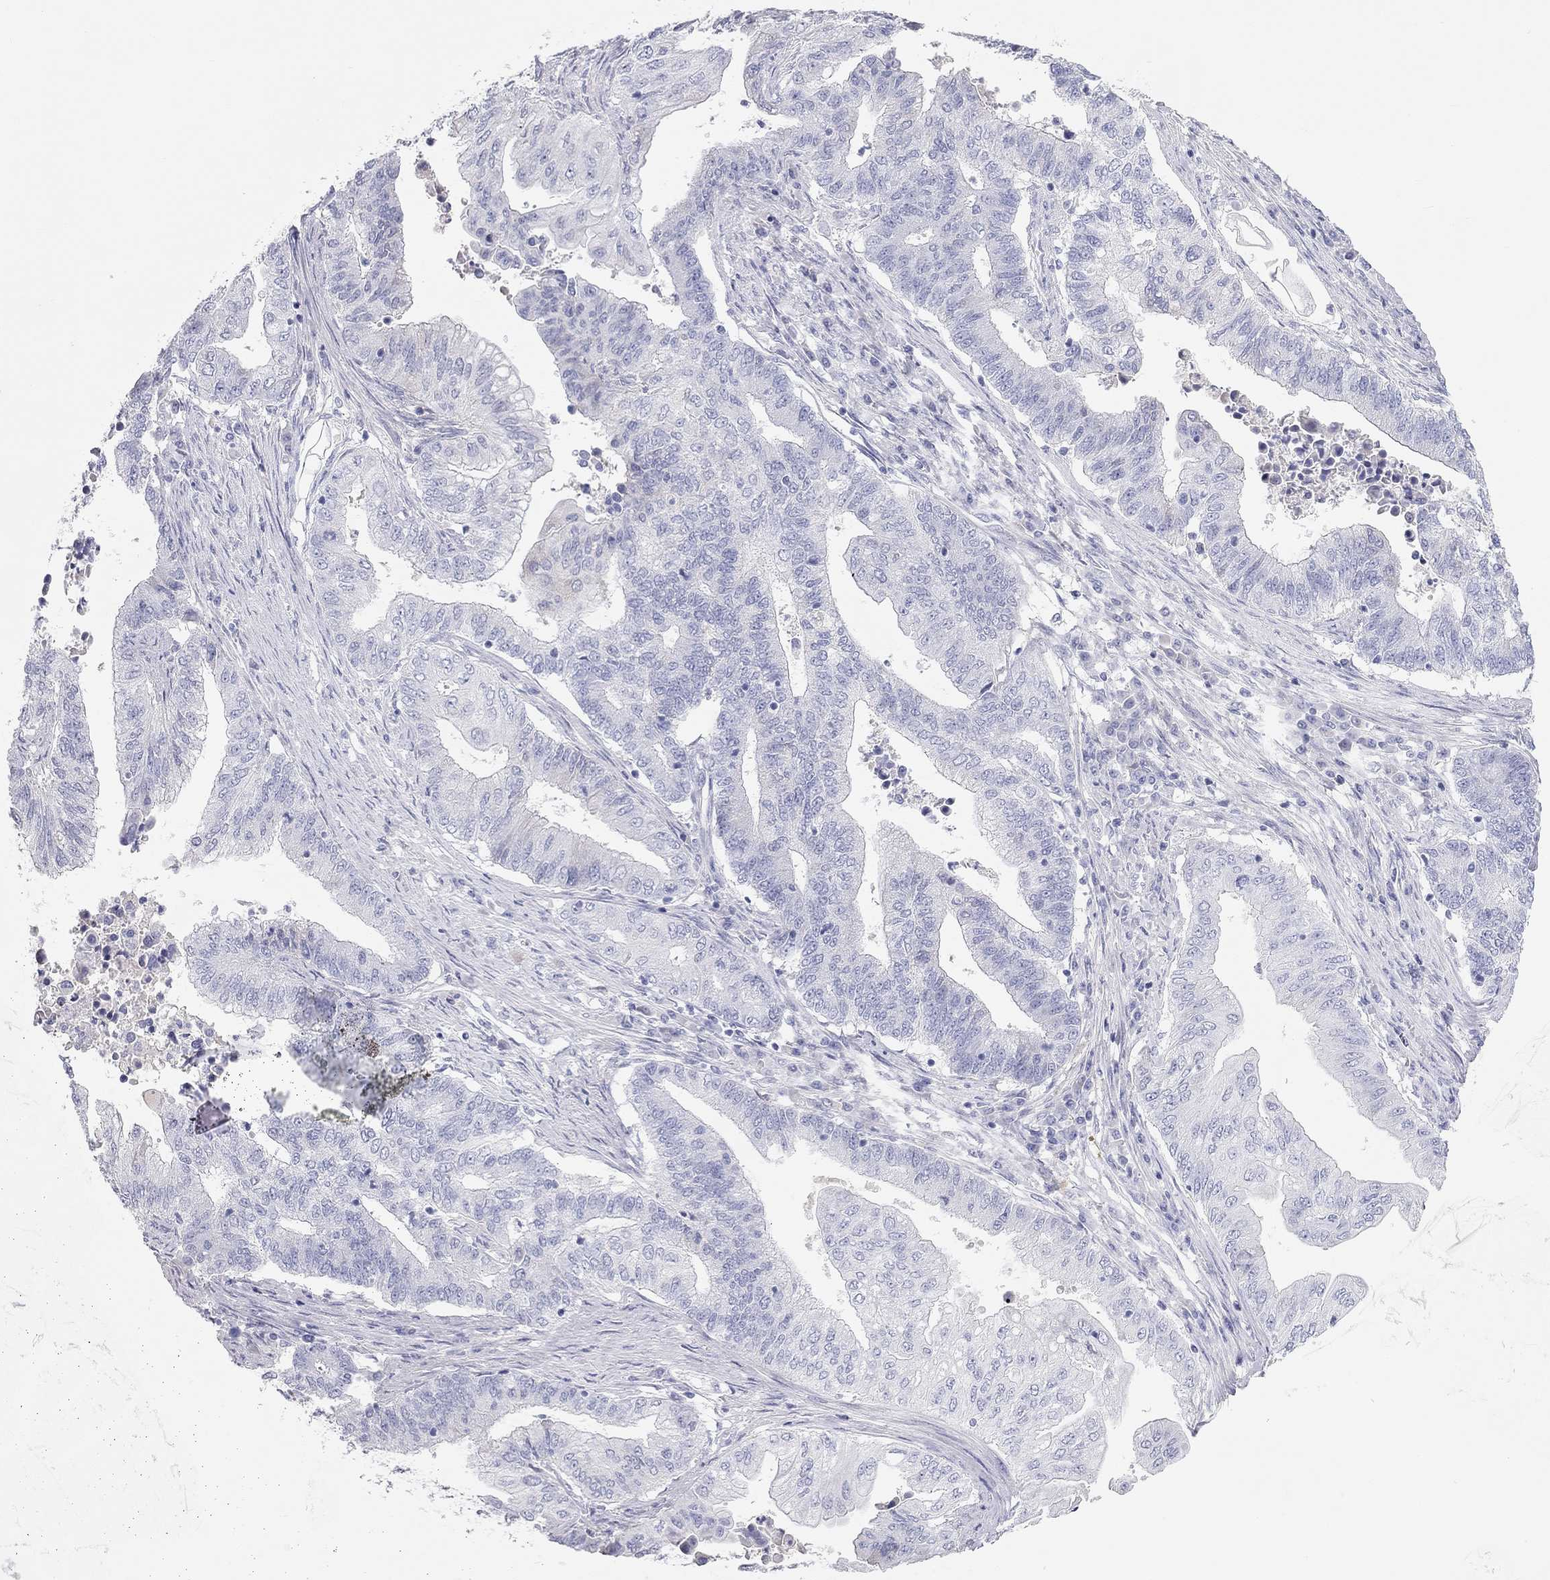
{"staining": {"intensity": "negative", "quantity": "none", "location": "none"}, "tissue": "endometrial cancer", "cell_type": "Tumor cells", "image_type": "cancer", "snomed": [{"axis": "morphology", "description": "Adenocarcinoma, NOS"}, {"axis": "topography", "description": "Uterus"}, {"axis": "topography", "description": "Endometrium"}], "caption": "This is an IHC histopathology image of human endometrial adenocarcinoma. There is no positivity in tumor cells.", "gene": "PCDHGC5", "patient": {"sex": "female", "age": 54}}